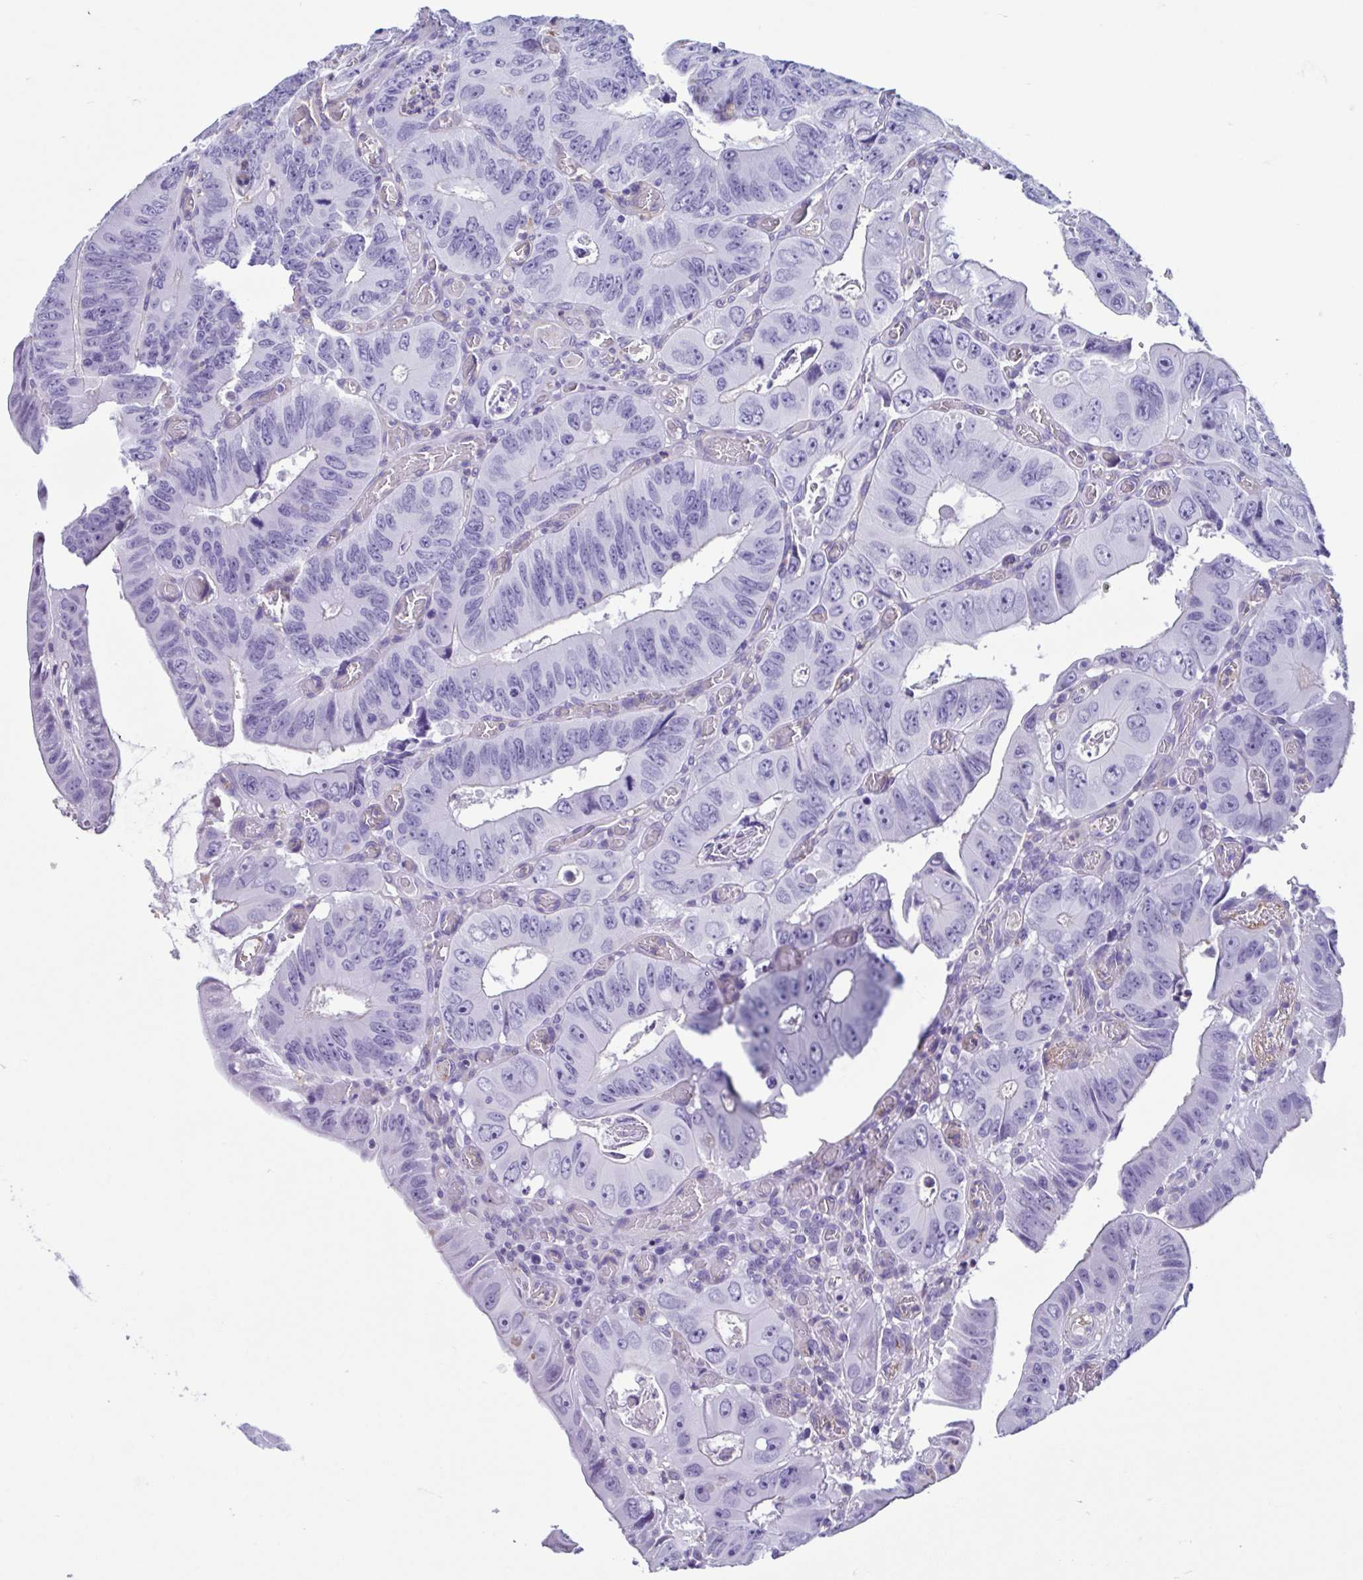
{"staining": {"intensity": "negative", "quantity": "none", "location": "none"}, "tissue": "colorectal cancer", "cell_type": "Tumor cells", "image_type": "cancer", "snomed": [{"axis": "morphology", "description": "Adenocarcinoma, NOS"}, {"axis": "topography", "description": "Colon"}], "caption": "Tumor cells are negative for protein expression in human colorectal cancer.", "gene": "CYP11B1", "patient": {"sex": "female", "age": 84}}